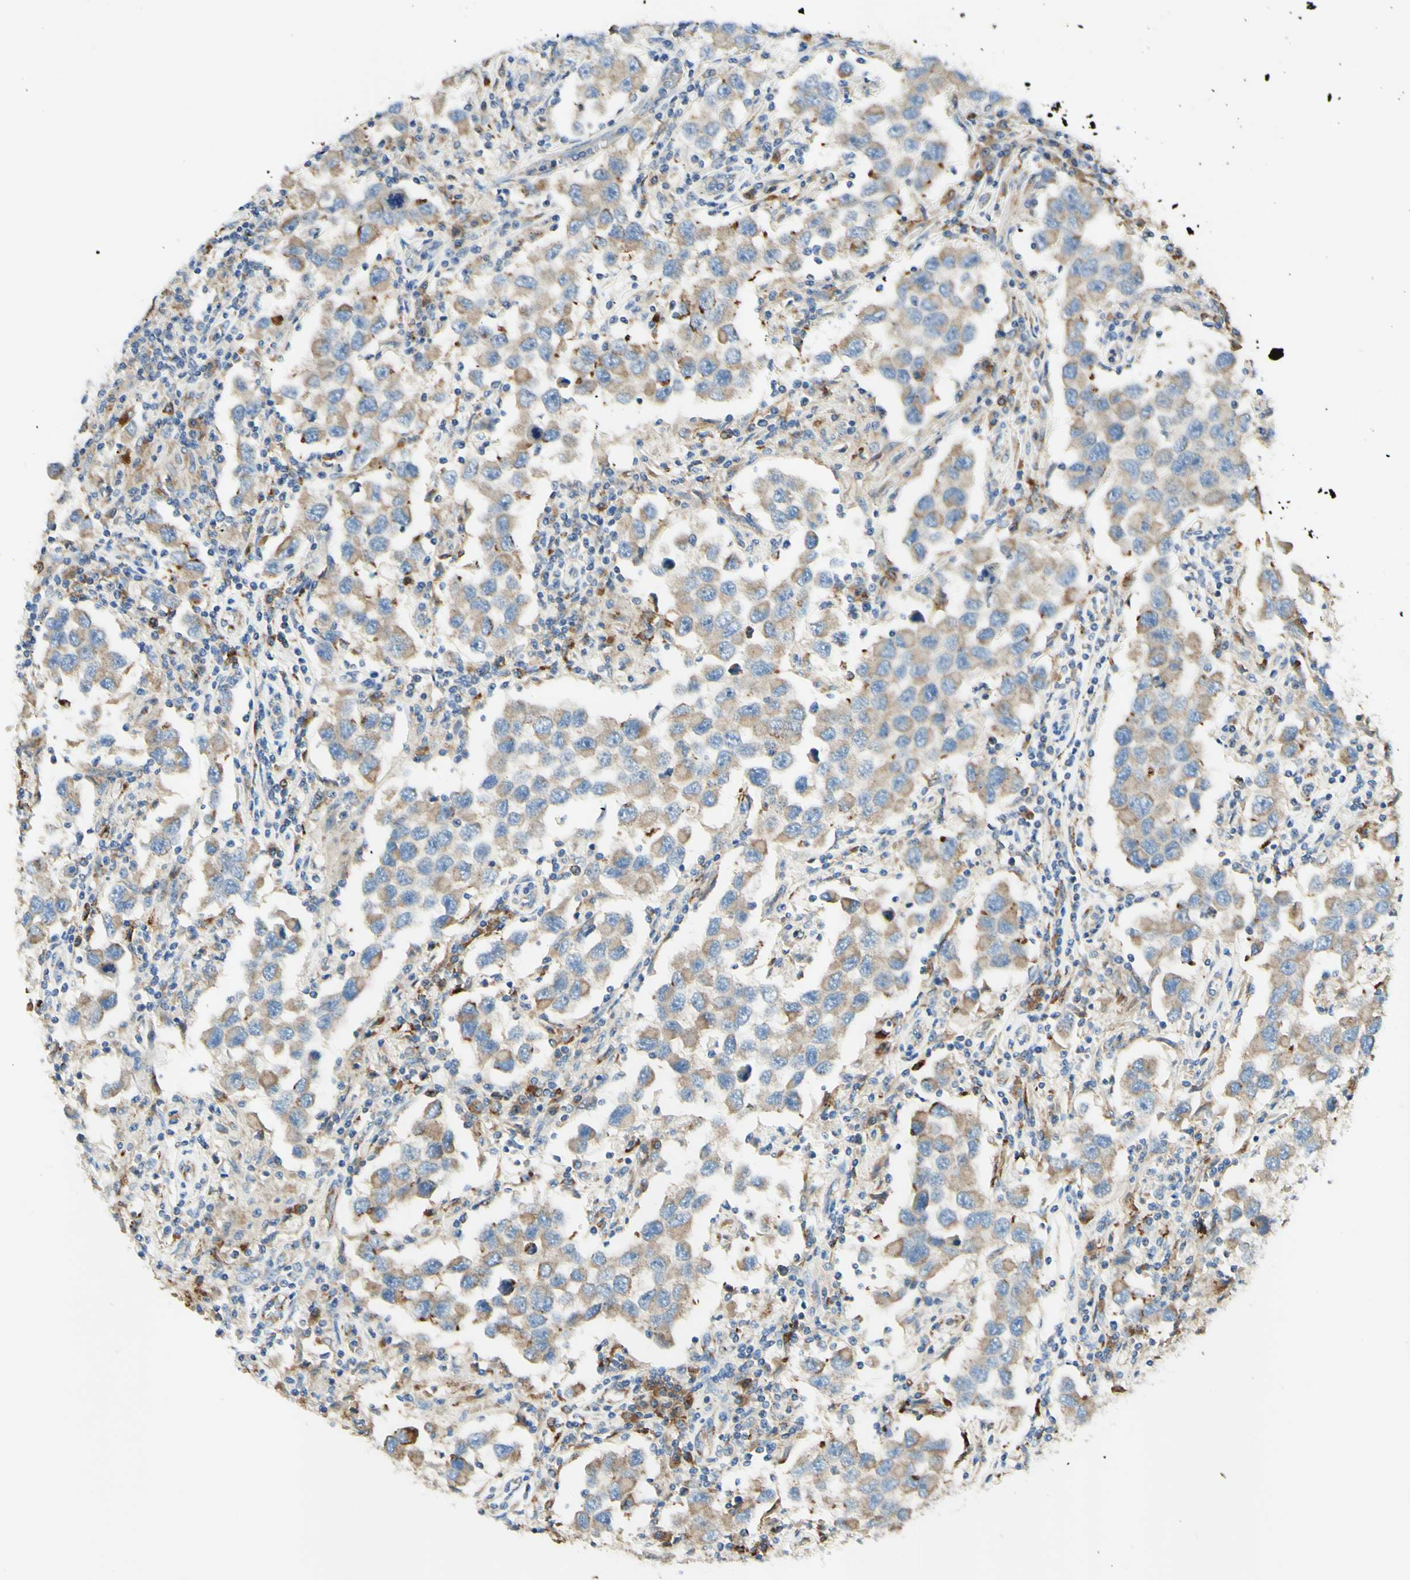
{"staining": {"intensity": "moderate", "quantity": ">75%", "location": "cytoplasmic/membranous"}, "tissue": "testis cancer", "cell_type": "Tumor cells", "image_type": "cancer", "snomed": [{"axis": "morphology", "description": "Carcinoma, Embryonal, NOS"}, {"axis": "topography", "description": "Testis"}], "caption": "Human testis cancer stained with a brown dye displays moderate cytoplasmic/membranous positive positivity in about >75% of tumor cells.", "gene": "ARMC10", "patient": {"sex": "male", "age": 21}}